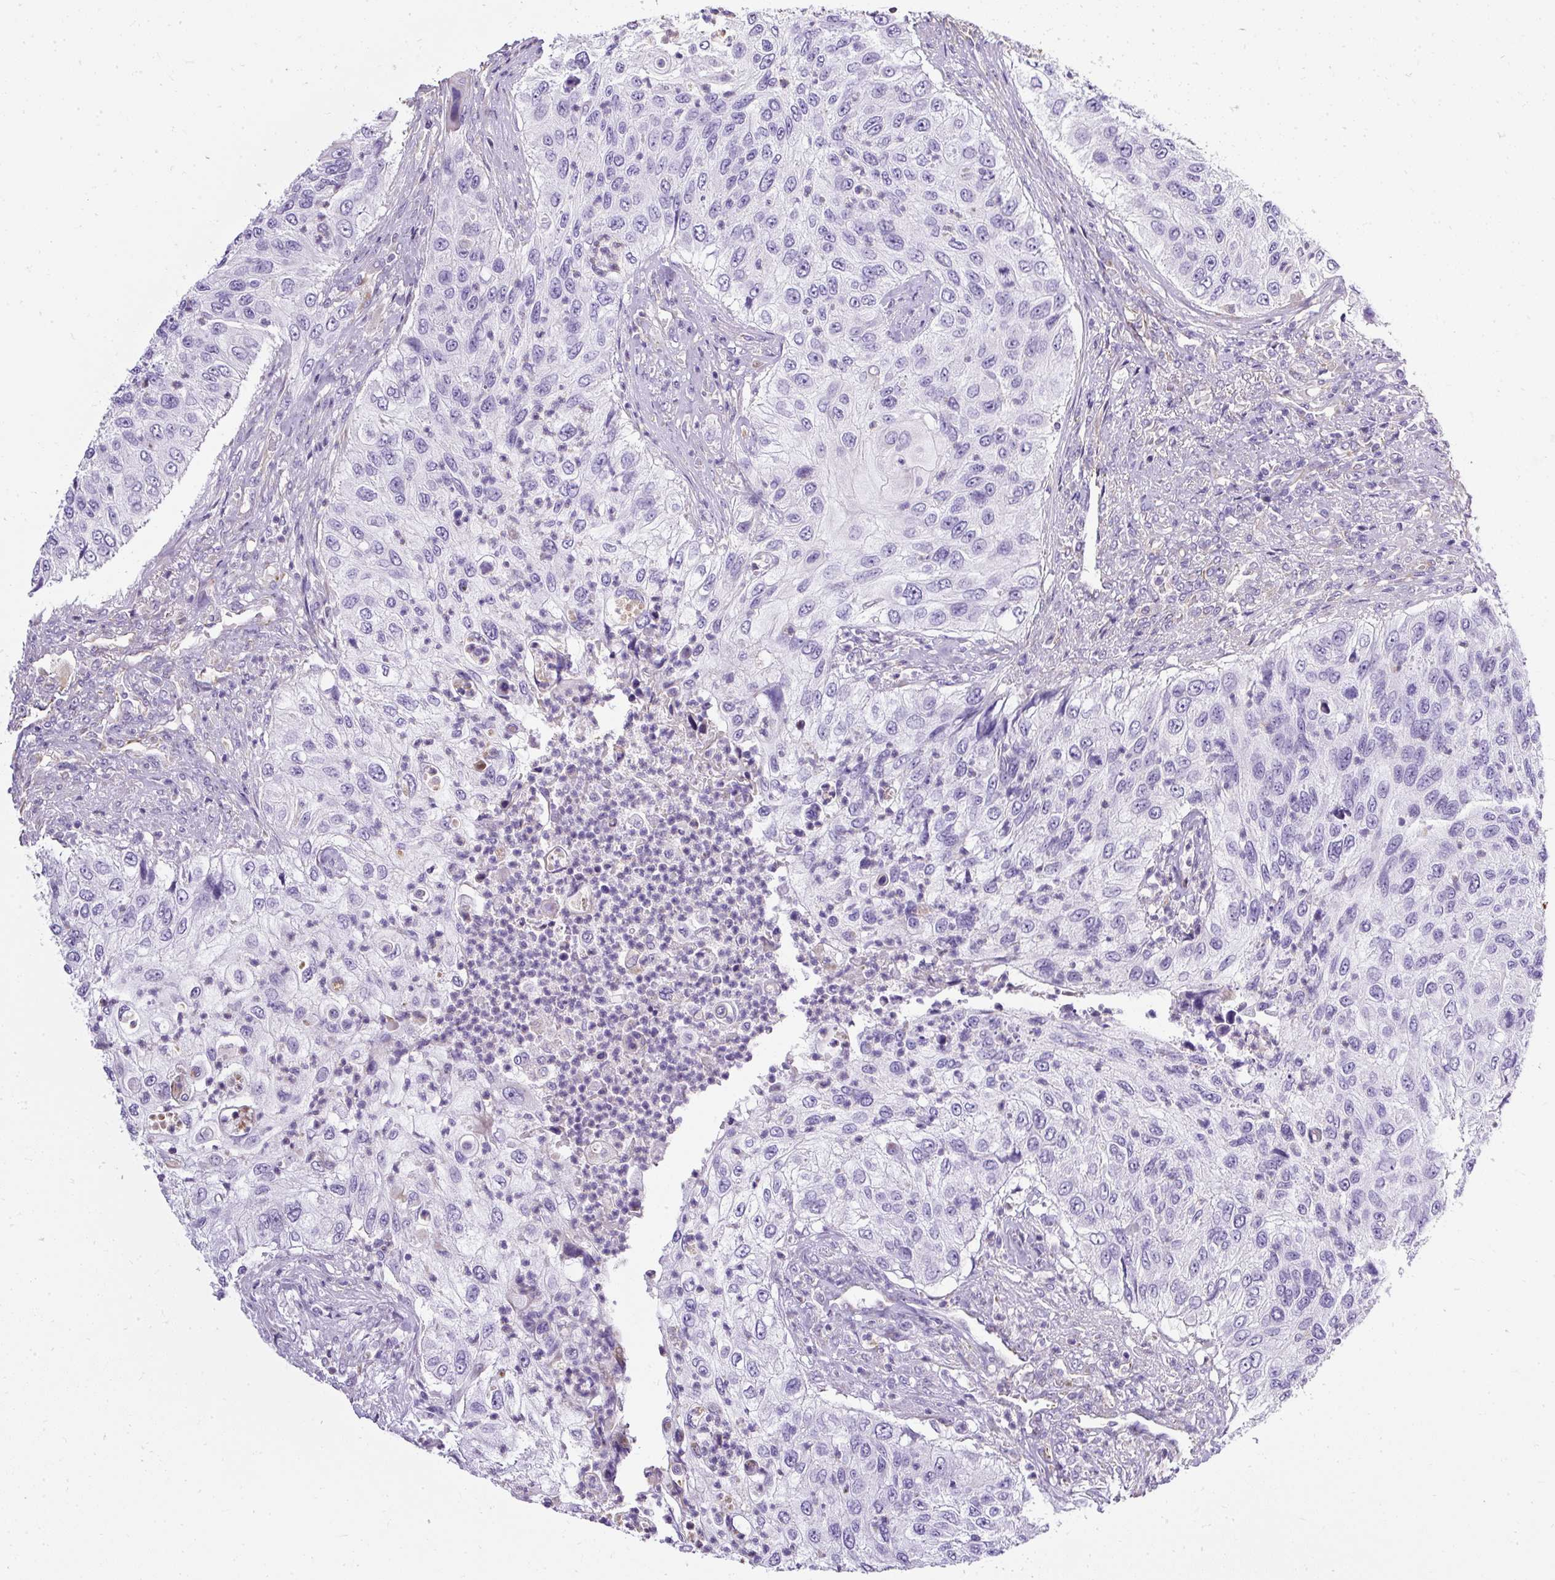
{"staining": {"intensity": "negative", "quantity": "none", "location": "none"}, "tissue": "urothelial cancer", "cell_type": "Tumor cells", "image_type": "cancer", "snomed": [{"axis": "morphology", "description": "Urothelial carcinoma, High grade"}, {"axis": "topography", "description": "Urinary bladder"}], "caption": "DAB (3,3'-diaminobenzidine) immunohistochemical staining of high-grade urothelial carcinoma displays no significant expression in tumor cells.", "gene": "PLS1", "patient": {"sex": "female", "age": 60}}